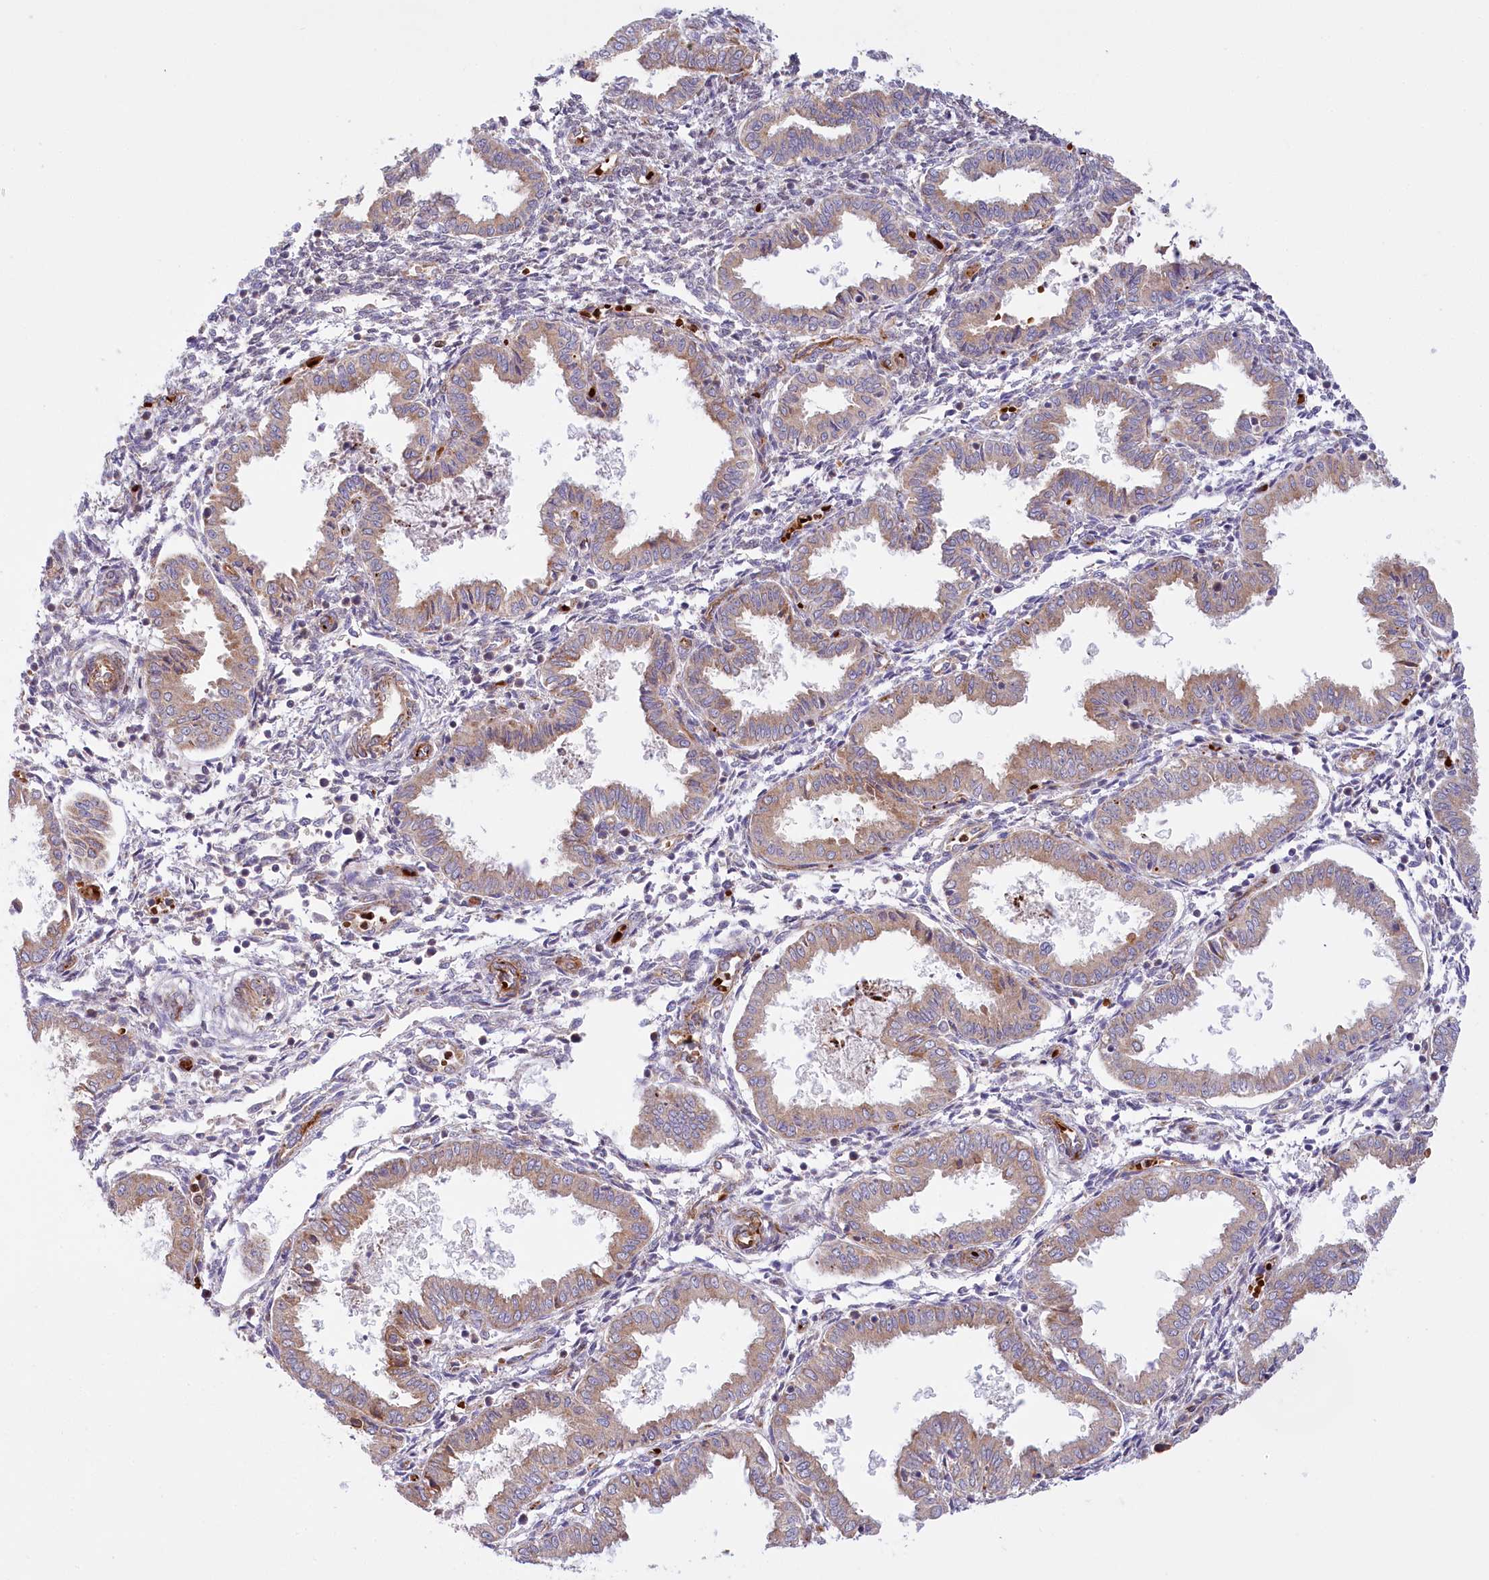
{"staining": {"intensity": "weak", "quantity": "25%-75%", "location": "cytoplasmic/membranous"}, "tissue": "endometrium", "cell_type": "Cells in endometrial stroma", "image_type": "normal", "snomed": [{"axis": "morphology", "description": "Normal tissue, NOS"}, {"axis": "topography", "description": "Endometrium"}], "caption": "Weak cytoplasmic/membranous expression for a protein is appreciated in approximately 25%-75% of cells in endometrial stroma of benign endometrium using immunohistochemistry (IHC).", "gene": "COMMD3", "patient": {"sex": "female", "age": 33}}